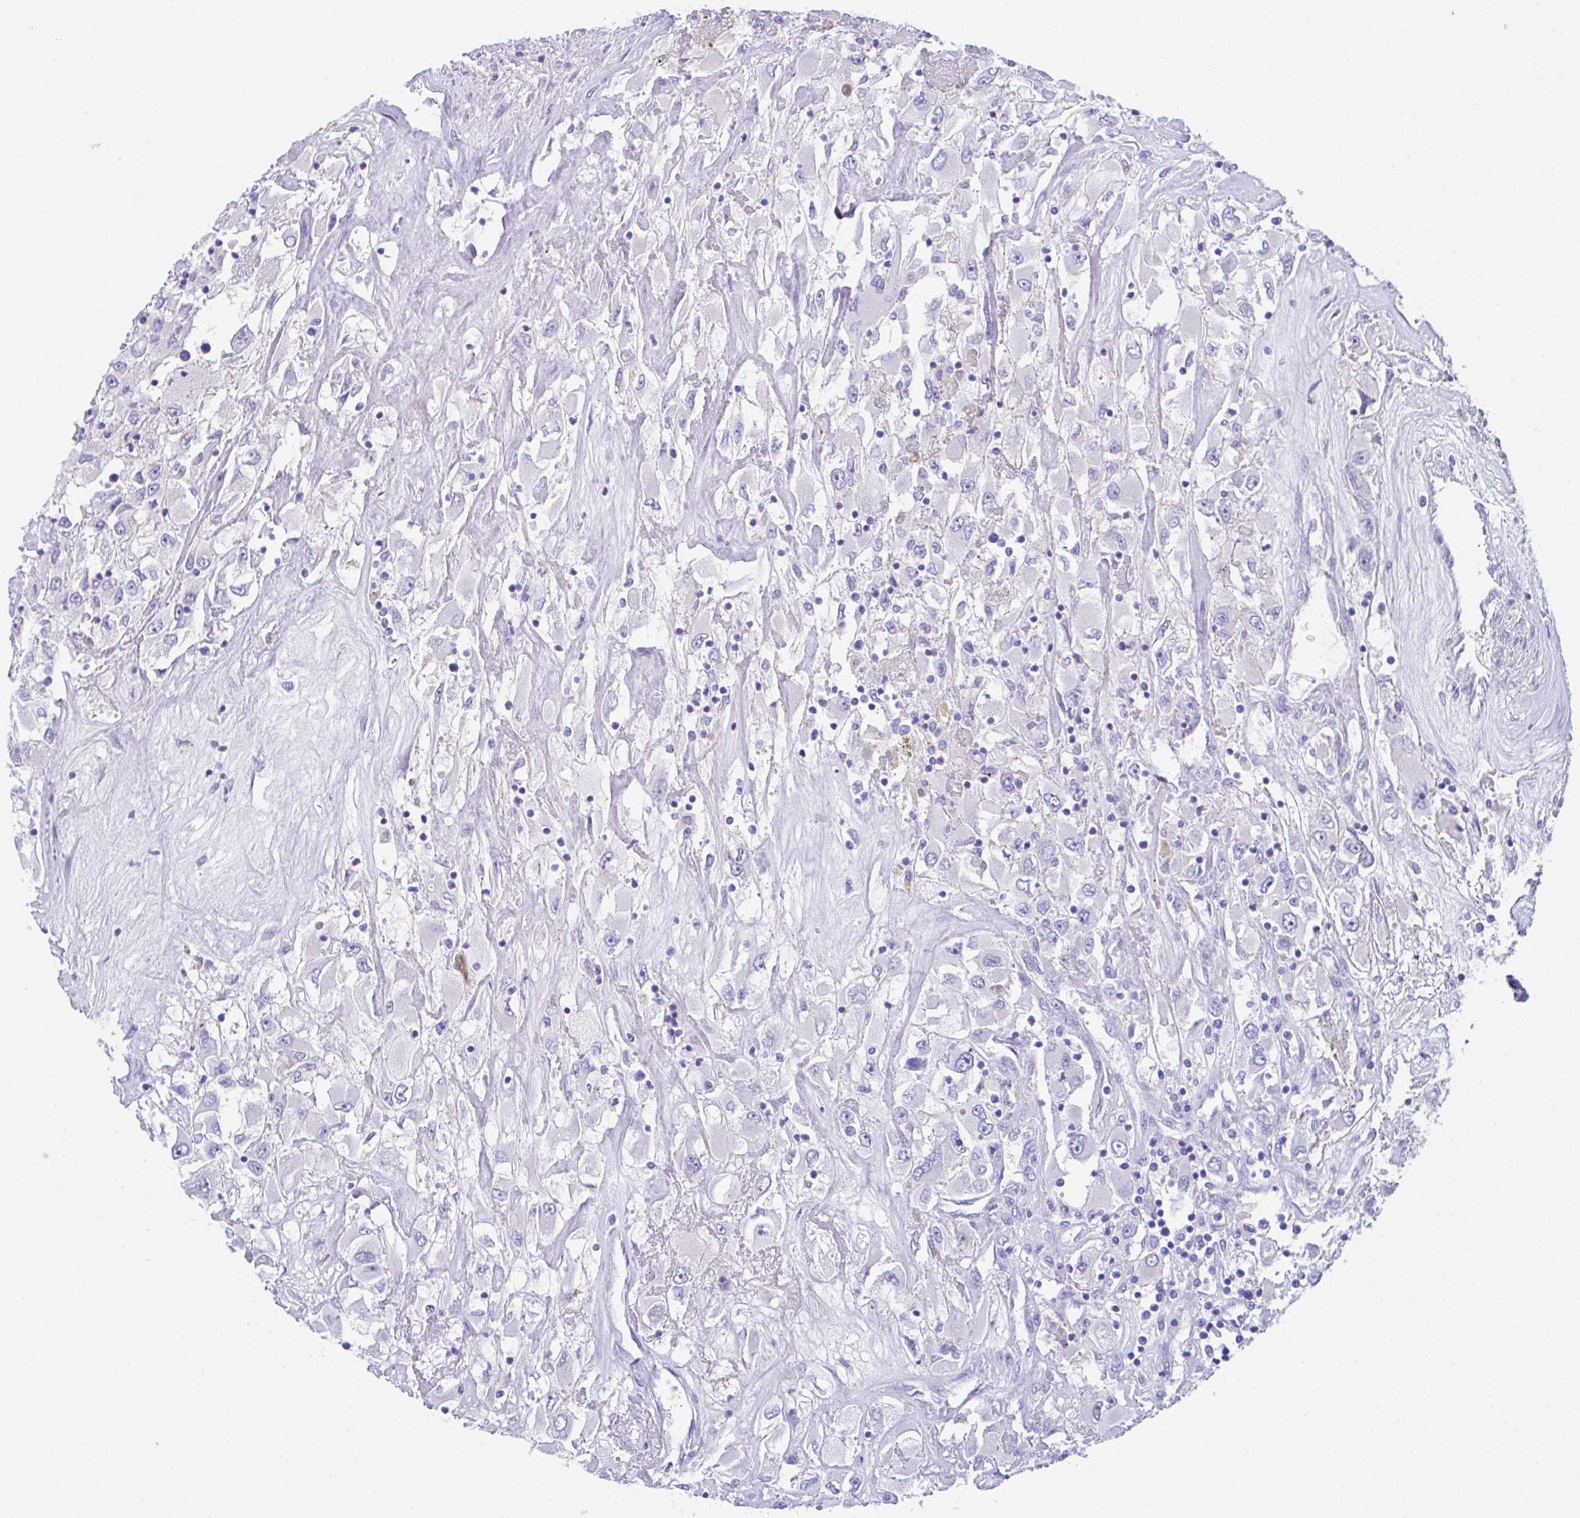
{"staining": {"intensity": "negative", "quantity": "none", "location": "none"}, "tissue": "renal cancer", "cell_type": "Tumor cells", "image_type": "cancer", "snomed": [{"axis": "morphology", "description": "Adenocarcinoma, NOS"}, {"axis": "topography", "description": "Kidney"}], "caption": "Immunohistochemistry (IHC) histopathology image of neoplastic tissue: human renal cancer stained with DAB reveals no significant protein positivity in tumor cells.", "gene": "SLC16A6", "patient": {"sex": "female", "age": 52}}